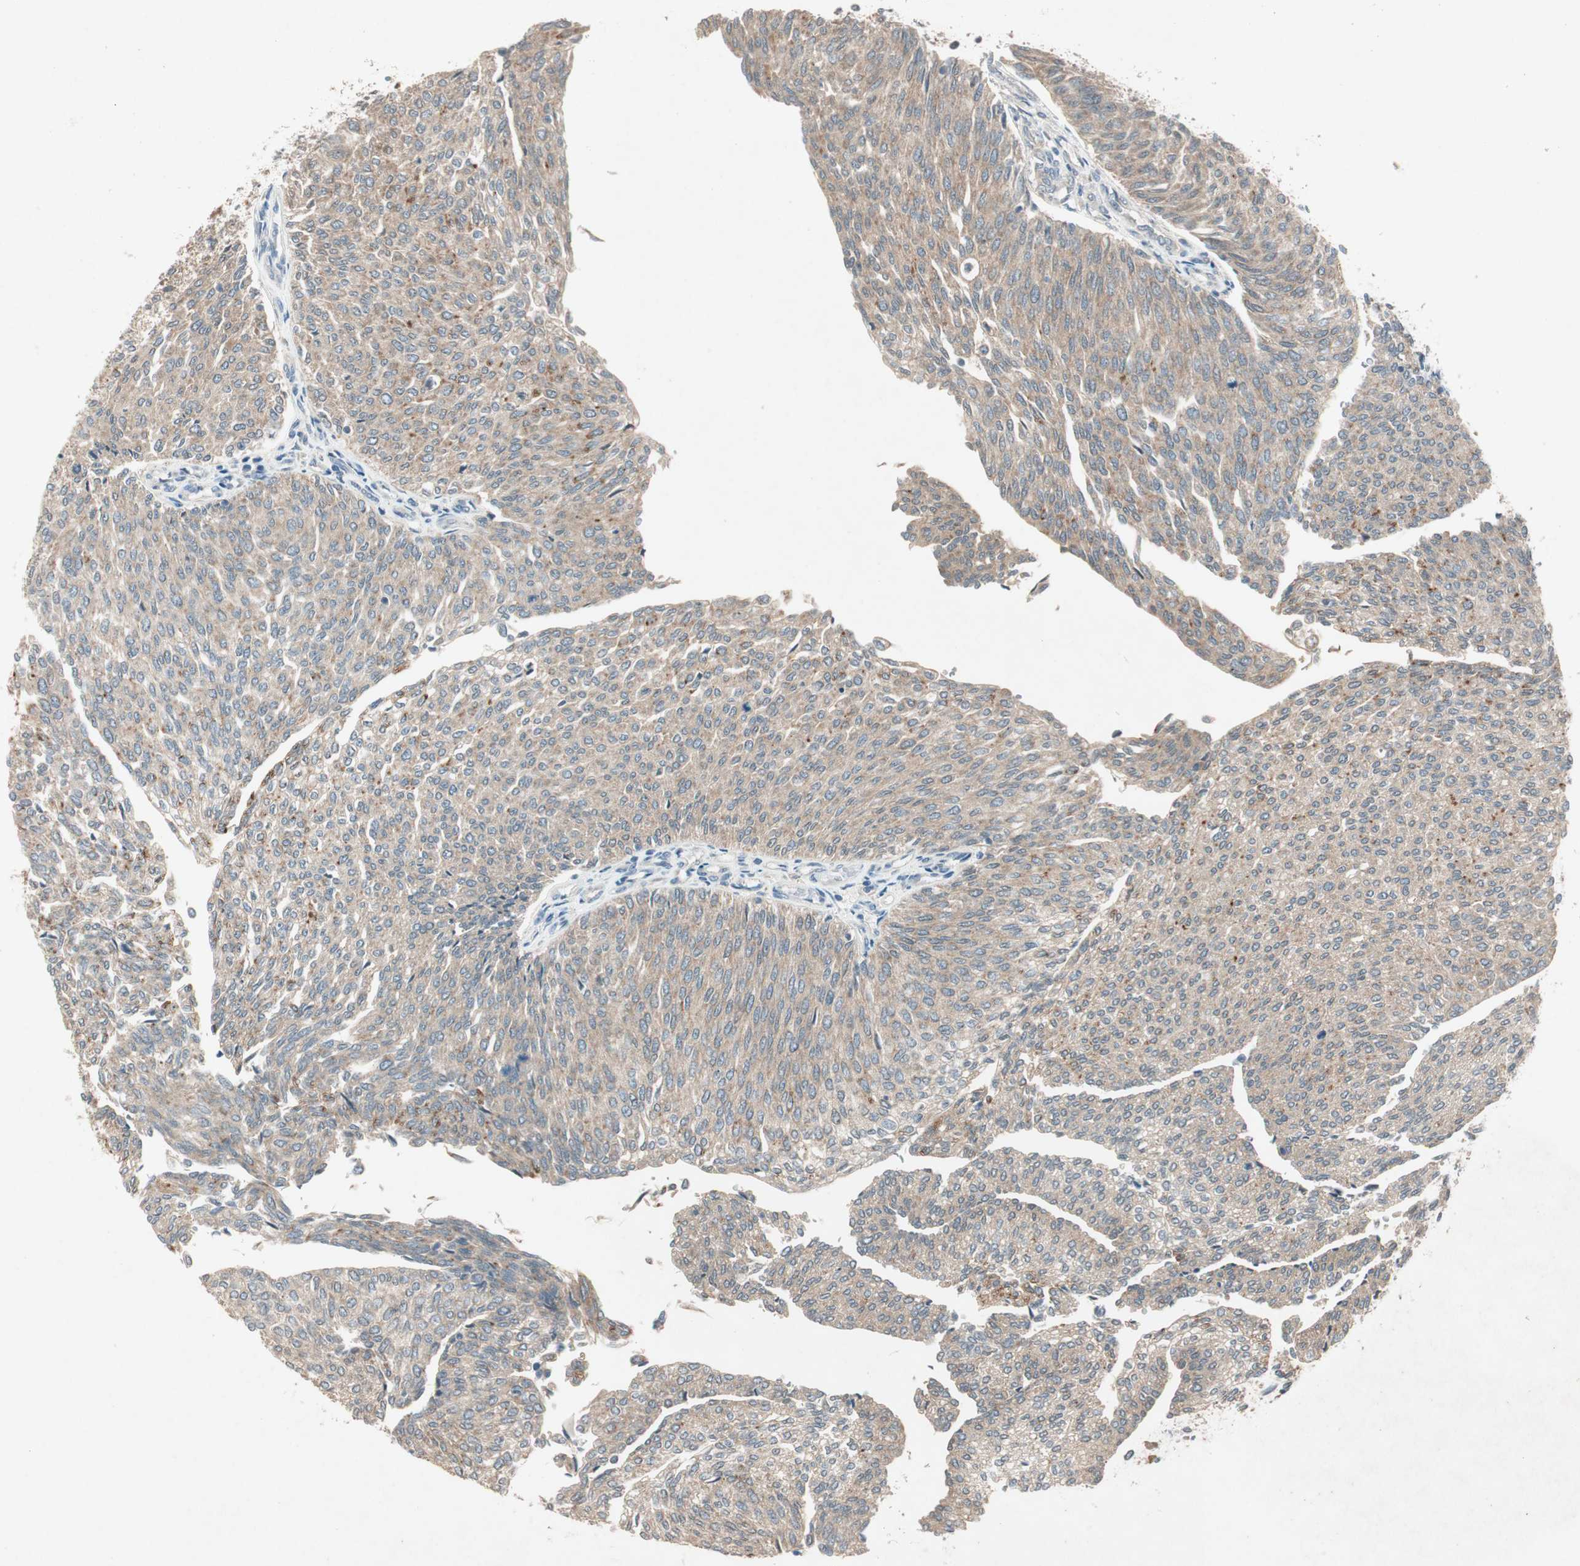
{"staining": {"intensity": "moderate", "quantity": ">75%", "location": "cytoplasmic/membranous"}, "tissue": "urothelial cancer", "cell_type": "Tumor cells", "image_type": "cancer", "snomed": [{"axis": "morphology", "description": "Urothelial carcinoma, Low grade"}, {"axis": "topography", "description": "Urinary bladder"}], "caption": "Urothelial cancer stained with a brown dye demonstrates moderate cytoplasmic/membranous positive positivity in about >75% of tumor cells.", "gene": "NCLN", "patient": {"sex": "female", "age": 79}}